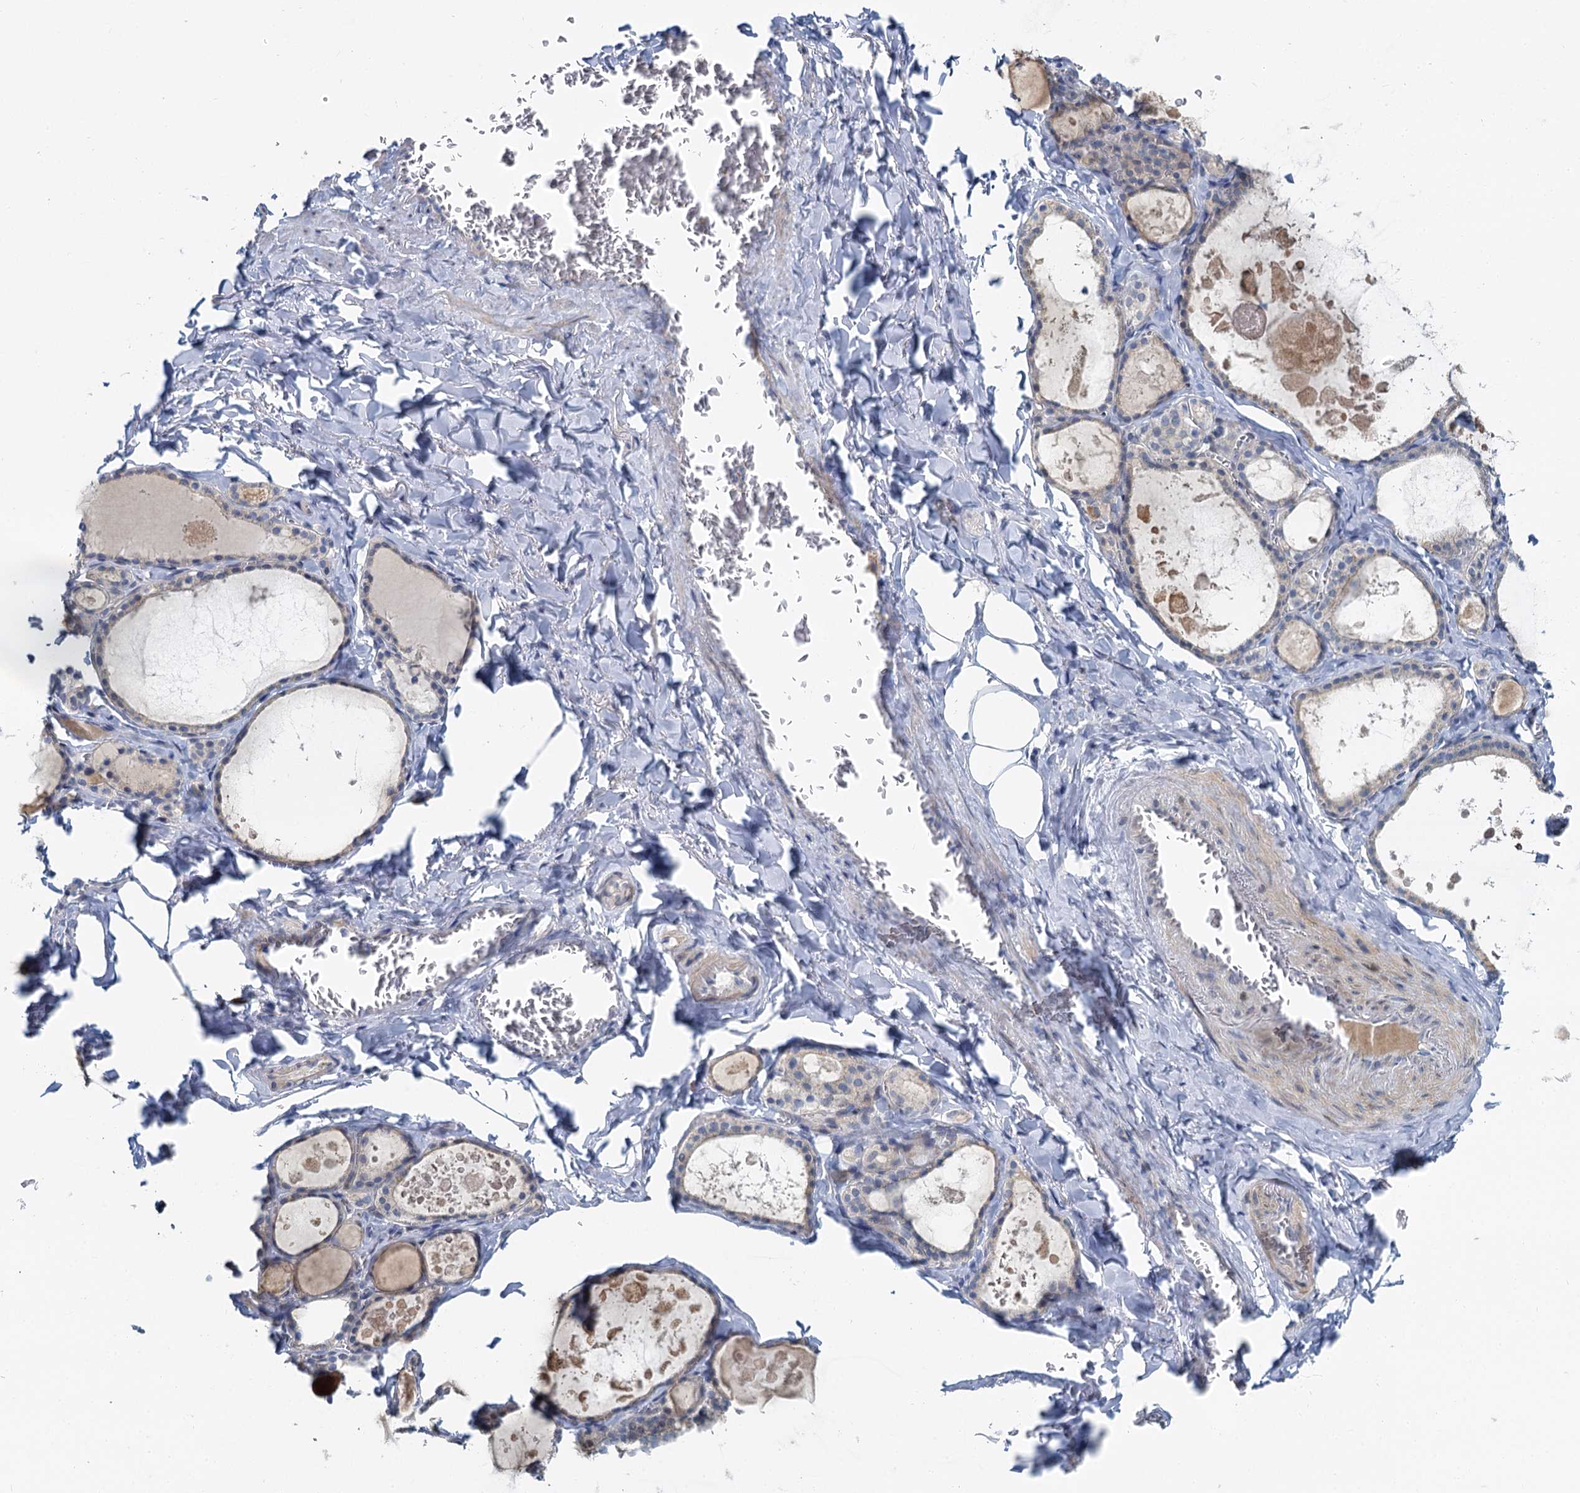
{"staining": {"intensity": "negative", "quantity": "none", "location": "none"}, "tissue": "thyroid gland", "cell_type": "Glandular cells", "image_type": "normal", "snomed": [{"axis": "morphology", "description": "Normal tissue, NOS"}, {"axis": "topography", "description": "Thyroid gland"}], "caption": "DAB (3,3'-diaminobenzidine) immunohistochemical staining of unremarkable human thyroid gland reveals no significant positivity in glandular cells.", "gene": "ACRBP", "patient": {"sex": "male", "age": 56}}